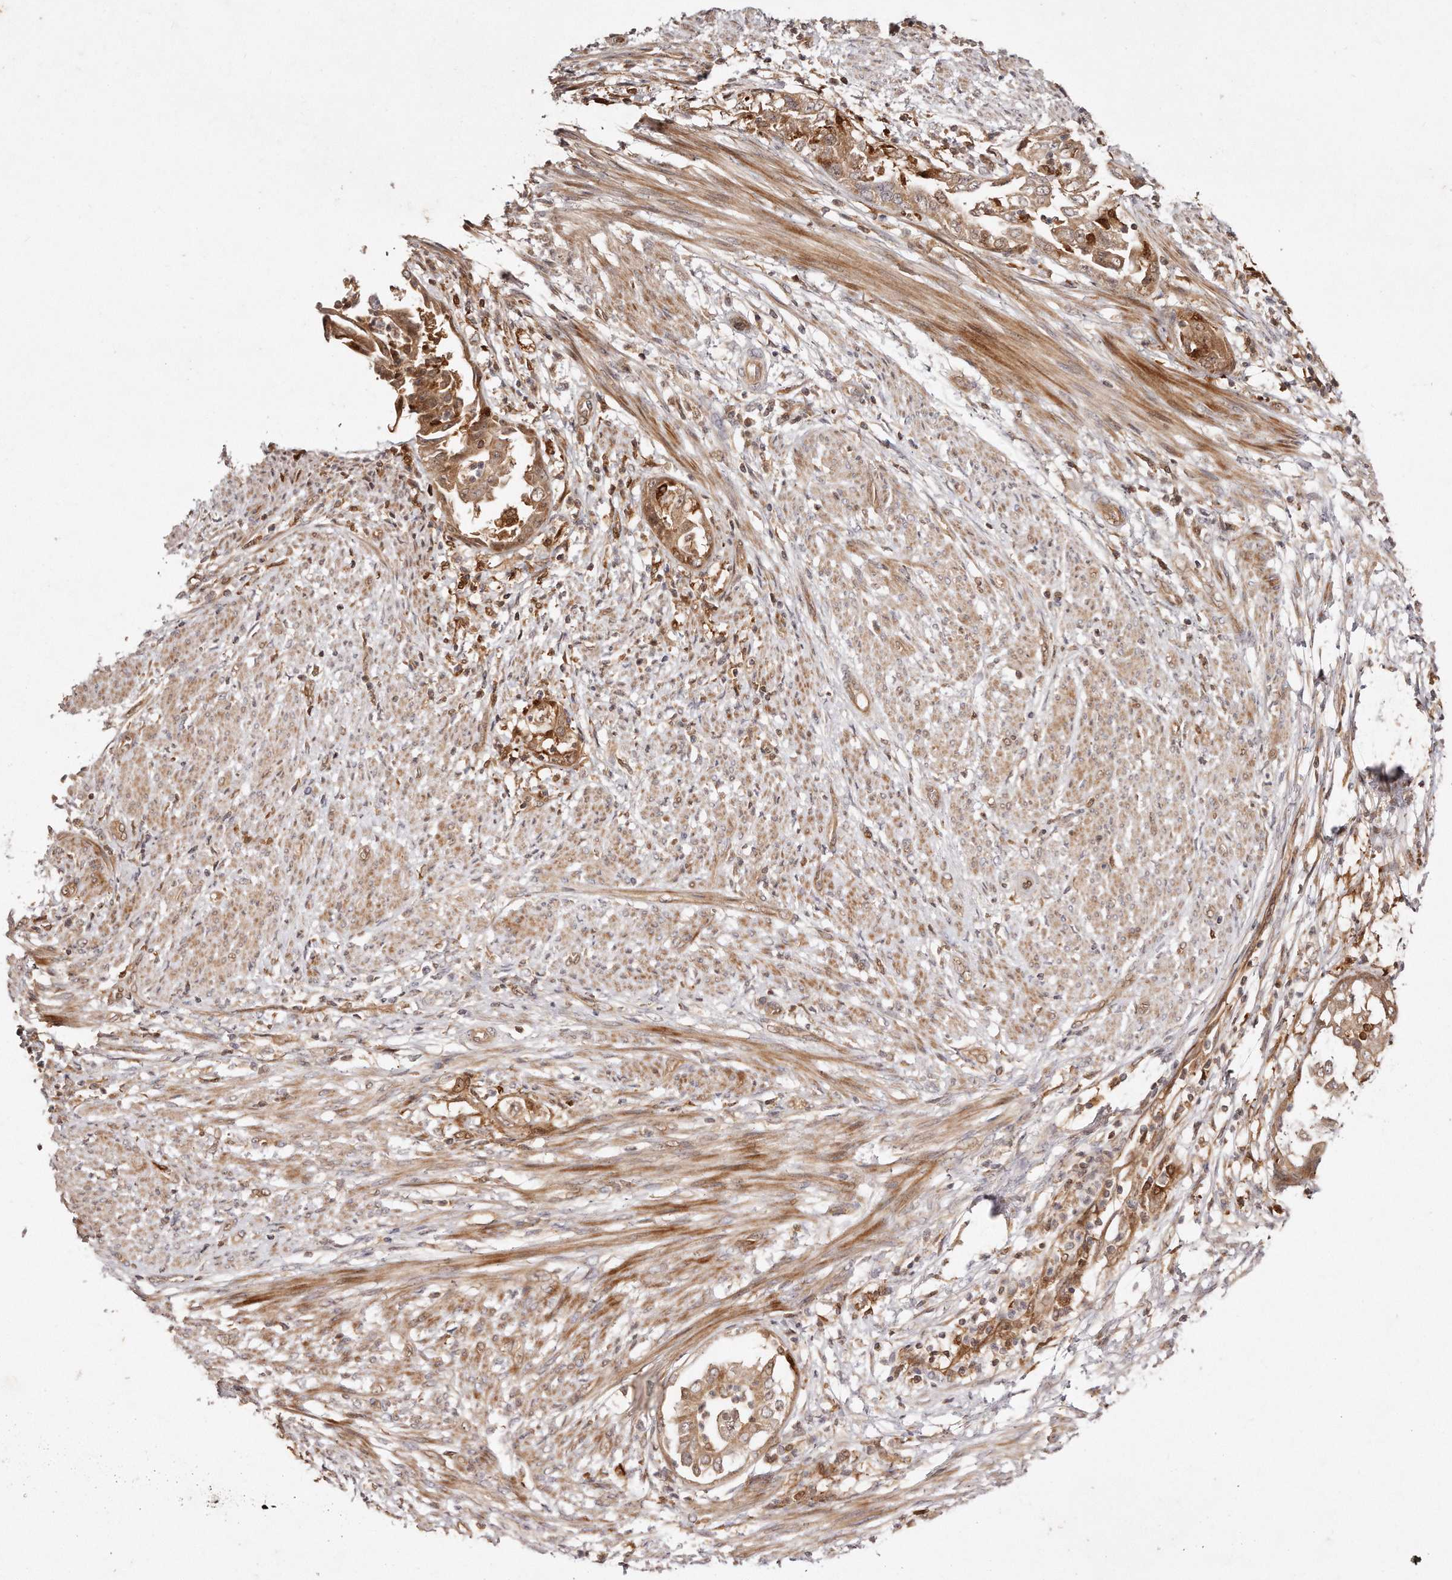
{"staining": {"intensity": "moderate", "quantity": ">75%", "location": "cytoplasmic/membranous"}, "tissue": "endometrial cancer", "cell_type": "Tumor cells", "image_type": "cancer", "snomed": [{"axis": "morphology", "description": "Adenocarcinoma, NOS"}, {"axis": "topography", "description": "Endometrium"}], "caption": "Moderate cytoplasmic/membranous protein expression is appreciated in approximately >75% of tumor cells in endometrial cancer (adenocarcinoma).", "gene": "GBP4", "patient": {"sex": "female", "age": 85}}